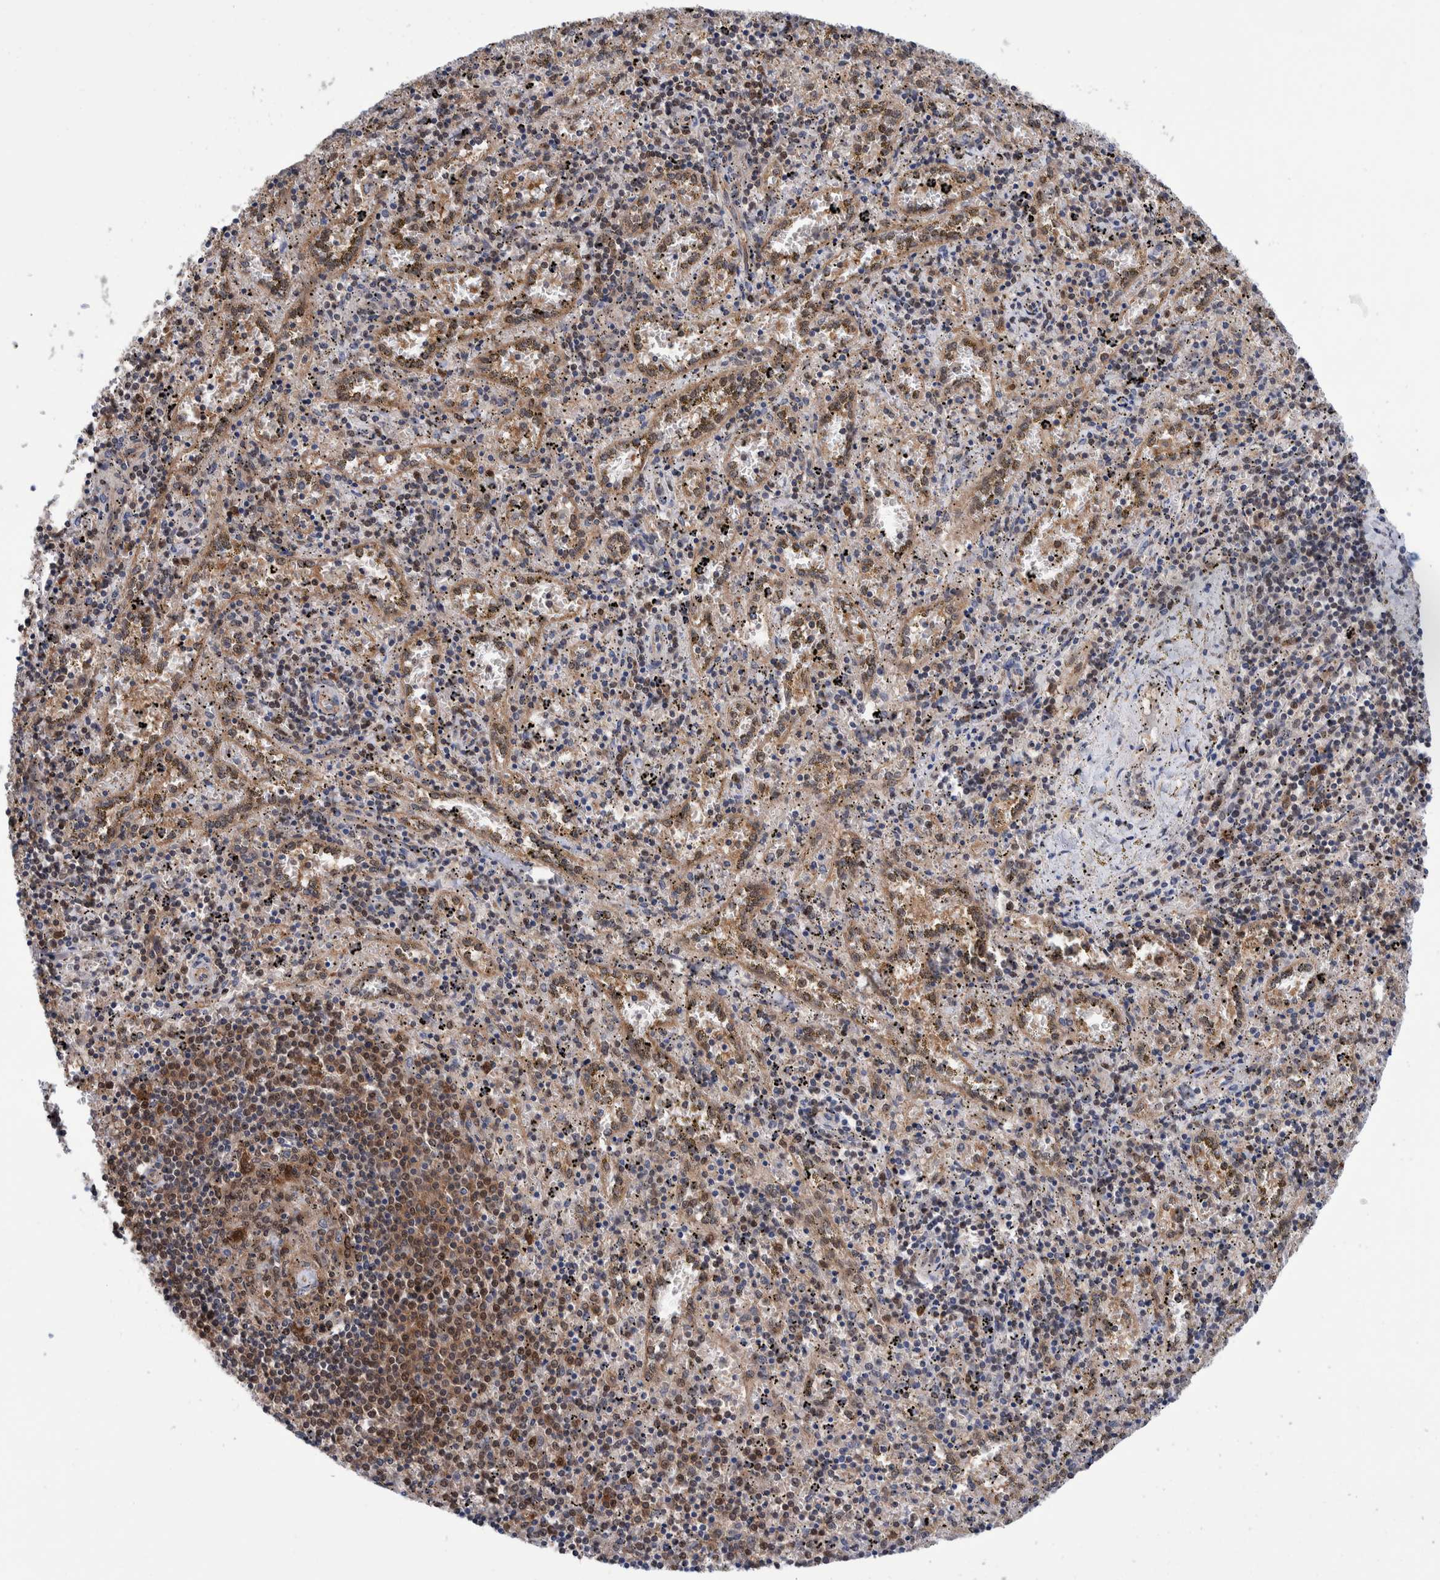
{"staining": {"intensity": "weak", "quantity": "<25%", "location": "cytoplasmic/membranous"}, "tissue": "spleen", "cell_type": "Cells in red pulp", "image_type": "normal", "snomed": [{"axis": "morphology", "description": "Normal tissue, NOS"}, {"axis": "topography", "description": "Spleen"}], "caption": "DAB immunohistochemical staining of unremarkable human spleen reveals no significant positivity in cells in red pulp.", "gene": "PFAS", "patient": {"sex": "male", "age": 11}}